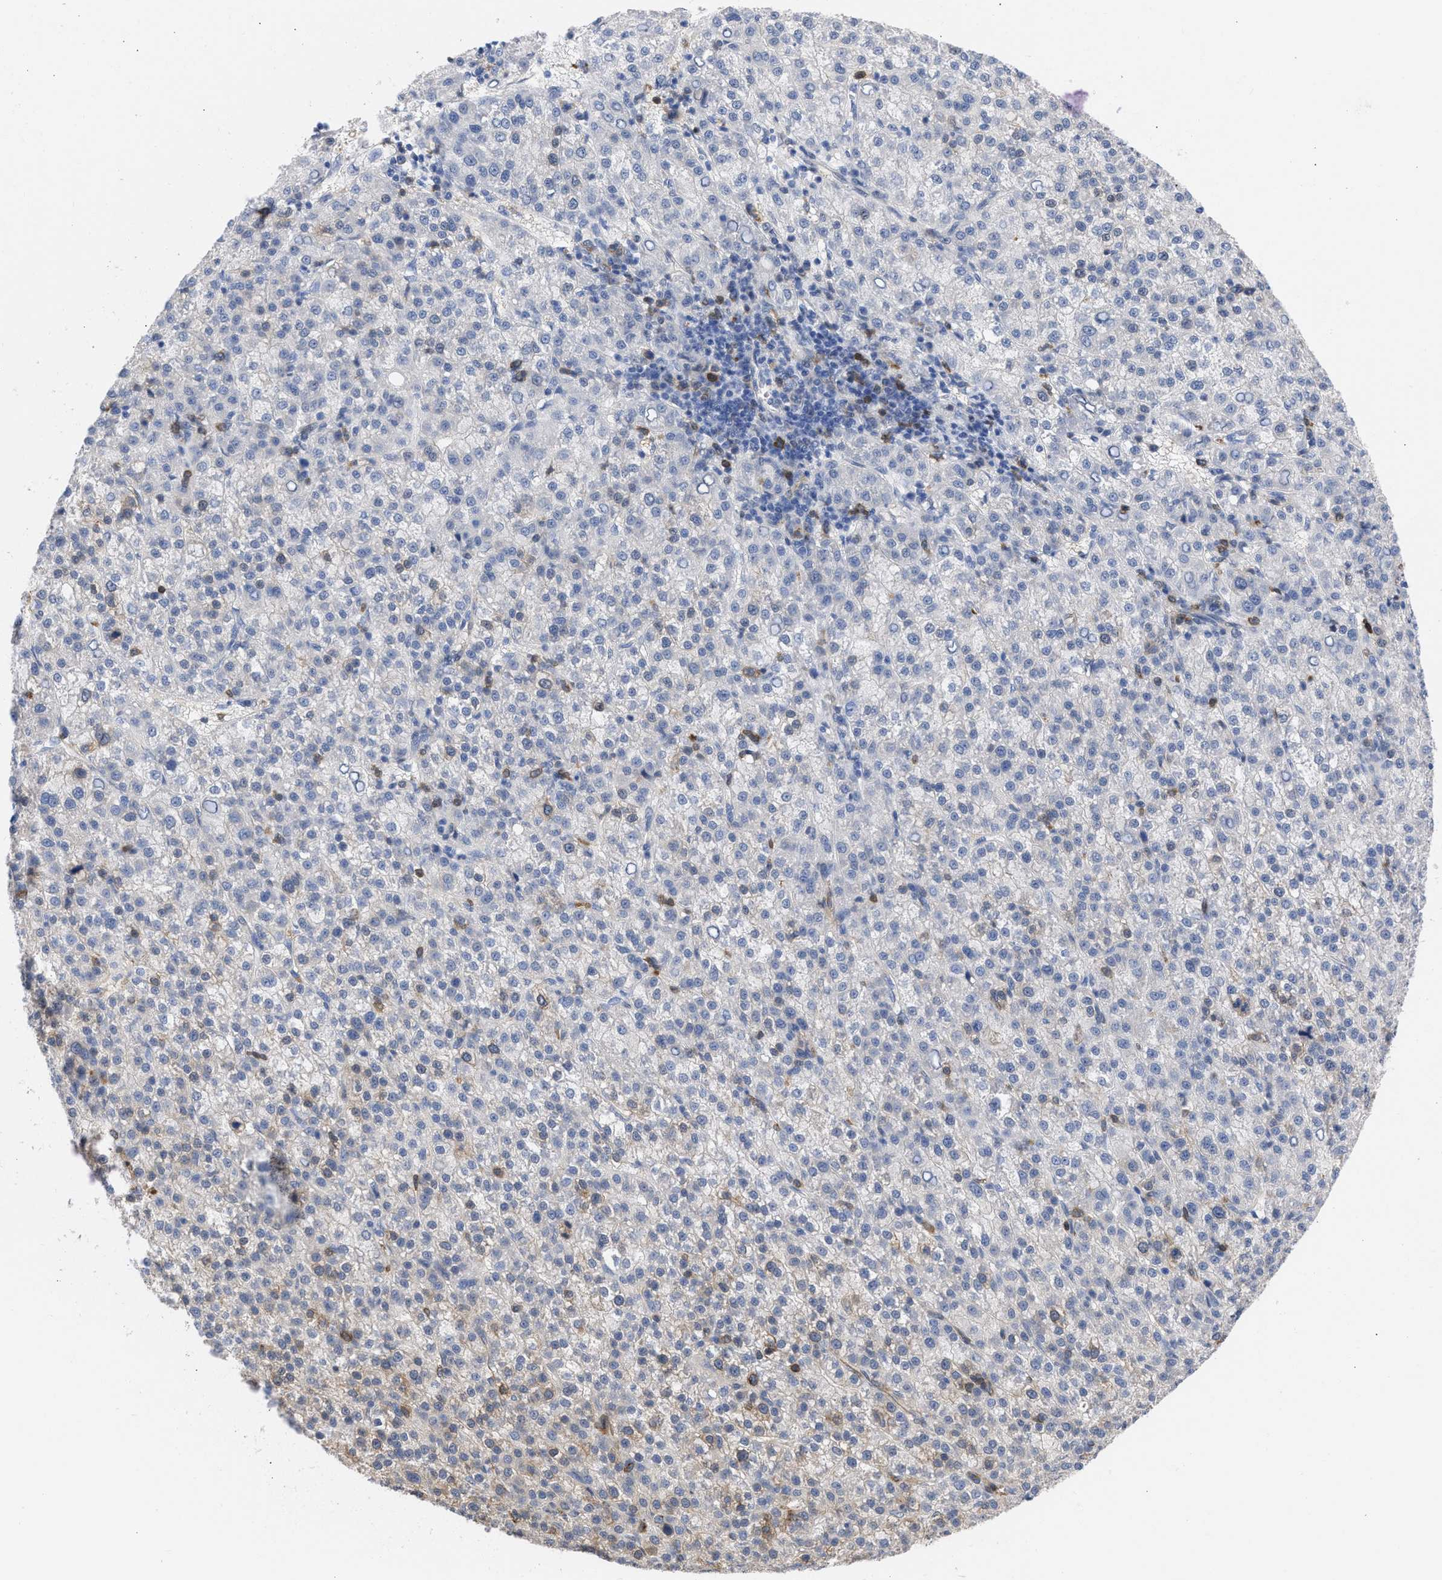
{"staining": {"intensity": "weak", "quantity": "<25%", "location": "cytoplasmic/membranous"}, "tissue": "liver cancer", "cell_type": "Tumor cells", "image_type": "cancer", "snomed": [{"axis": "morphology", "description": "Carcinoma, Hepatocellular, NOS"}, {"axis": "topography", "description": "Liver"}], "caption": "Hepatocellular carcinoma (liver) was stained to show a protein in brown. There is no significant expression in tumor cells. (DAB (3,3'-diaminobenzidine) immunohistochemistry, high magnification).", "gene": "THRA", "patient": {"sex": "female", "age": 58}}